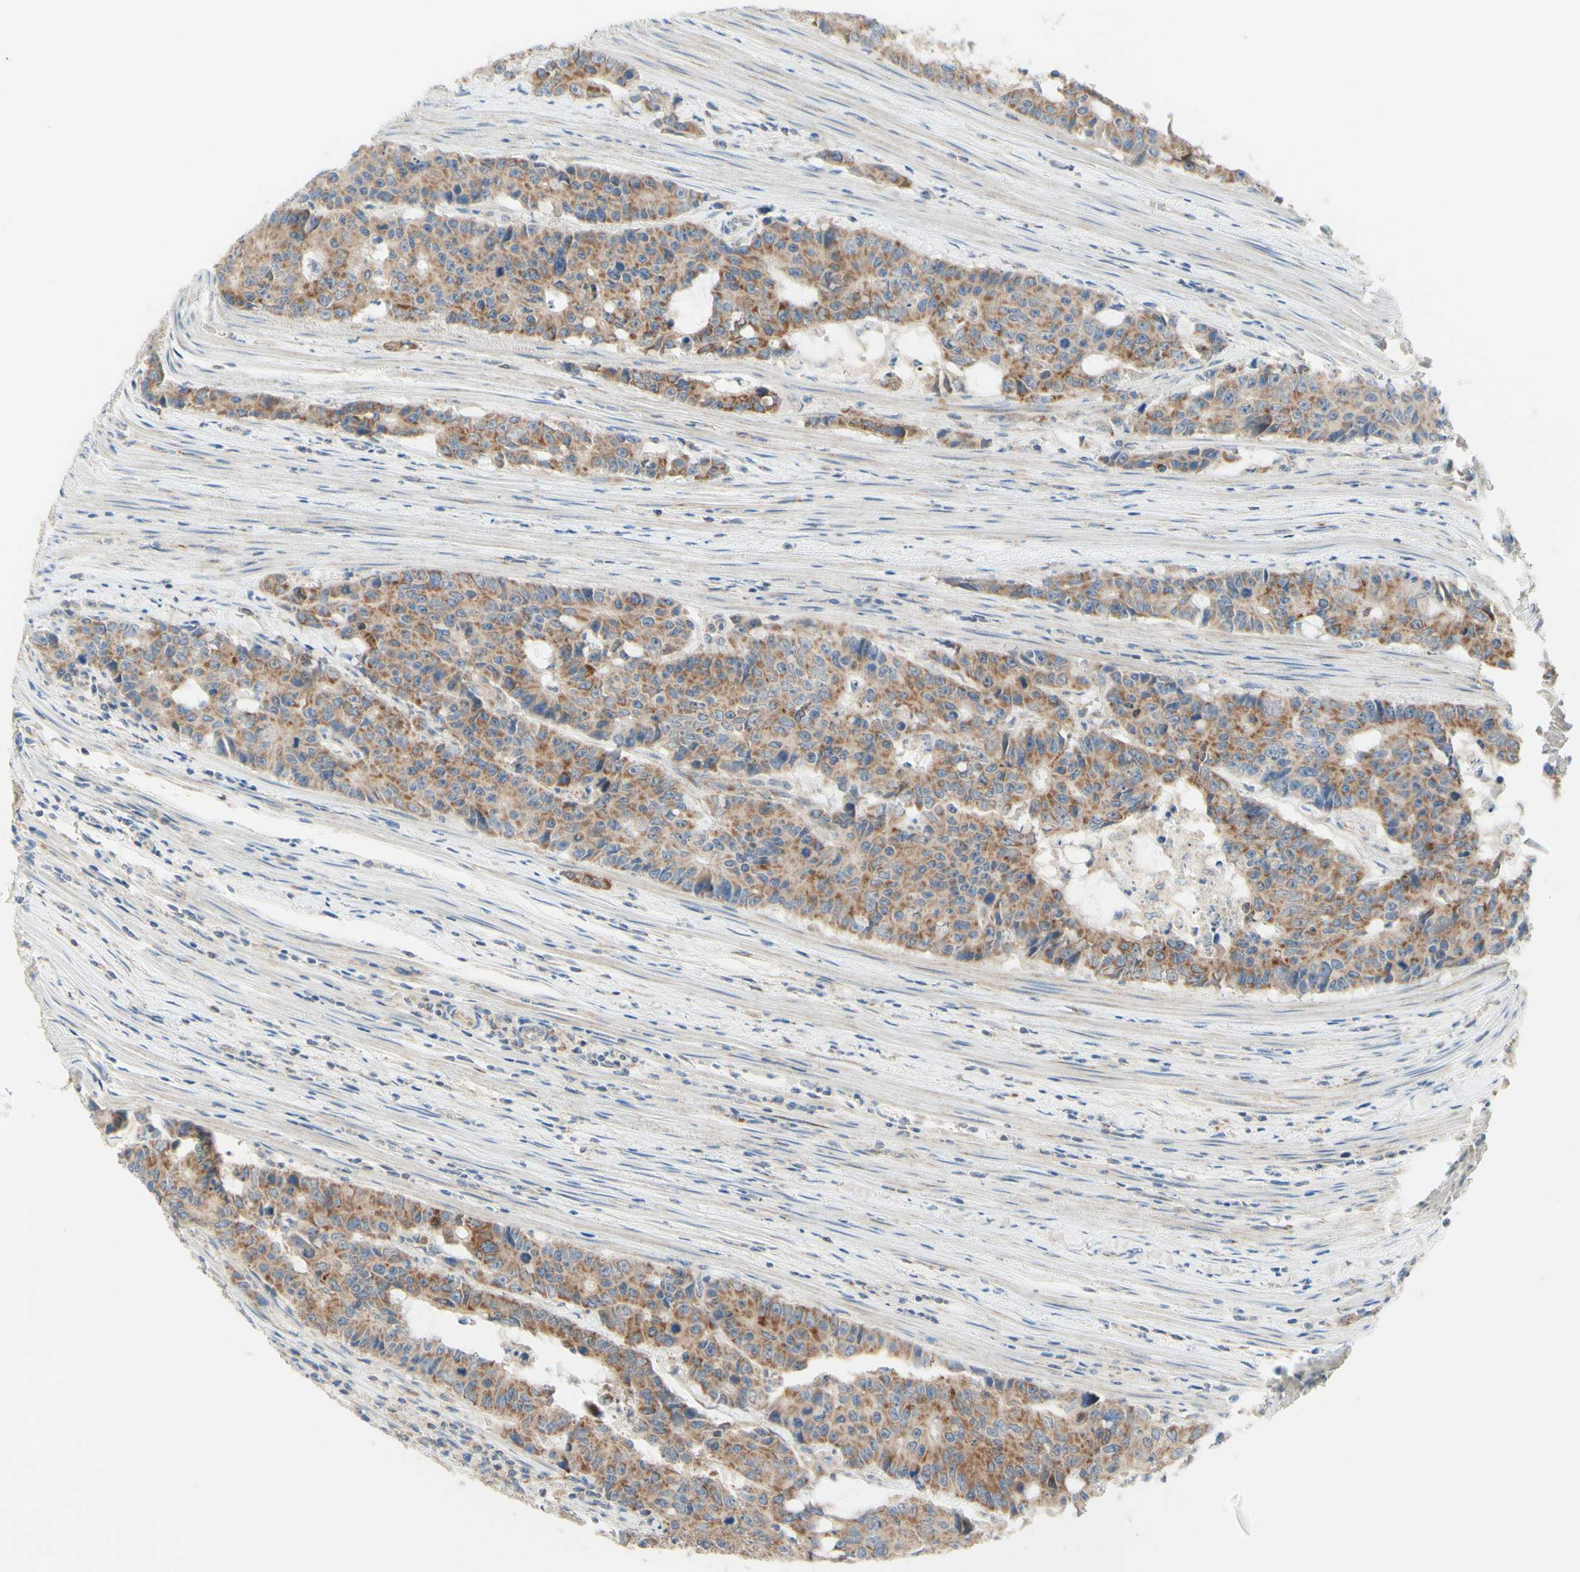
{"staining": {"intensity": "moderate", "quantity": ">75%", "location": "cytoplasmic/membranous"}, "tissue": "colorectal cancer", "cell_type": "Tumor cells", "image_type": "cancer", "snomed": [{"axis": "morphology", "description": "Adenocarcinoma, NOS"}, {"axis": "topography", "description": "Colon"}], "caption": "Tumor cells reveal medium levels of moderate cytoplasmic/membranous expression in approximately >75% of cells in colorectal adenocarcinoma.", "gene": "ARMC10", "patient": {"sex": "female", "age": 86}}